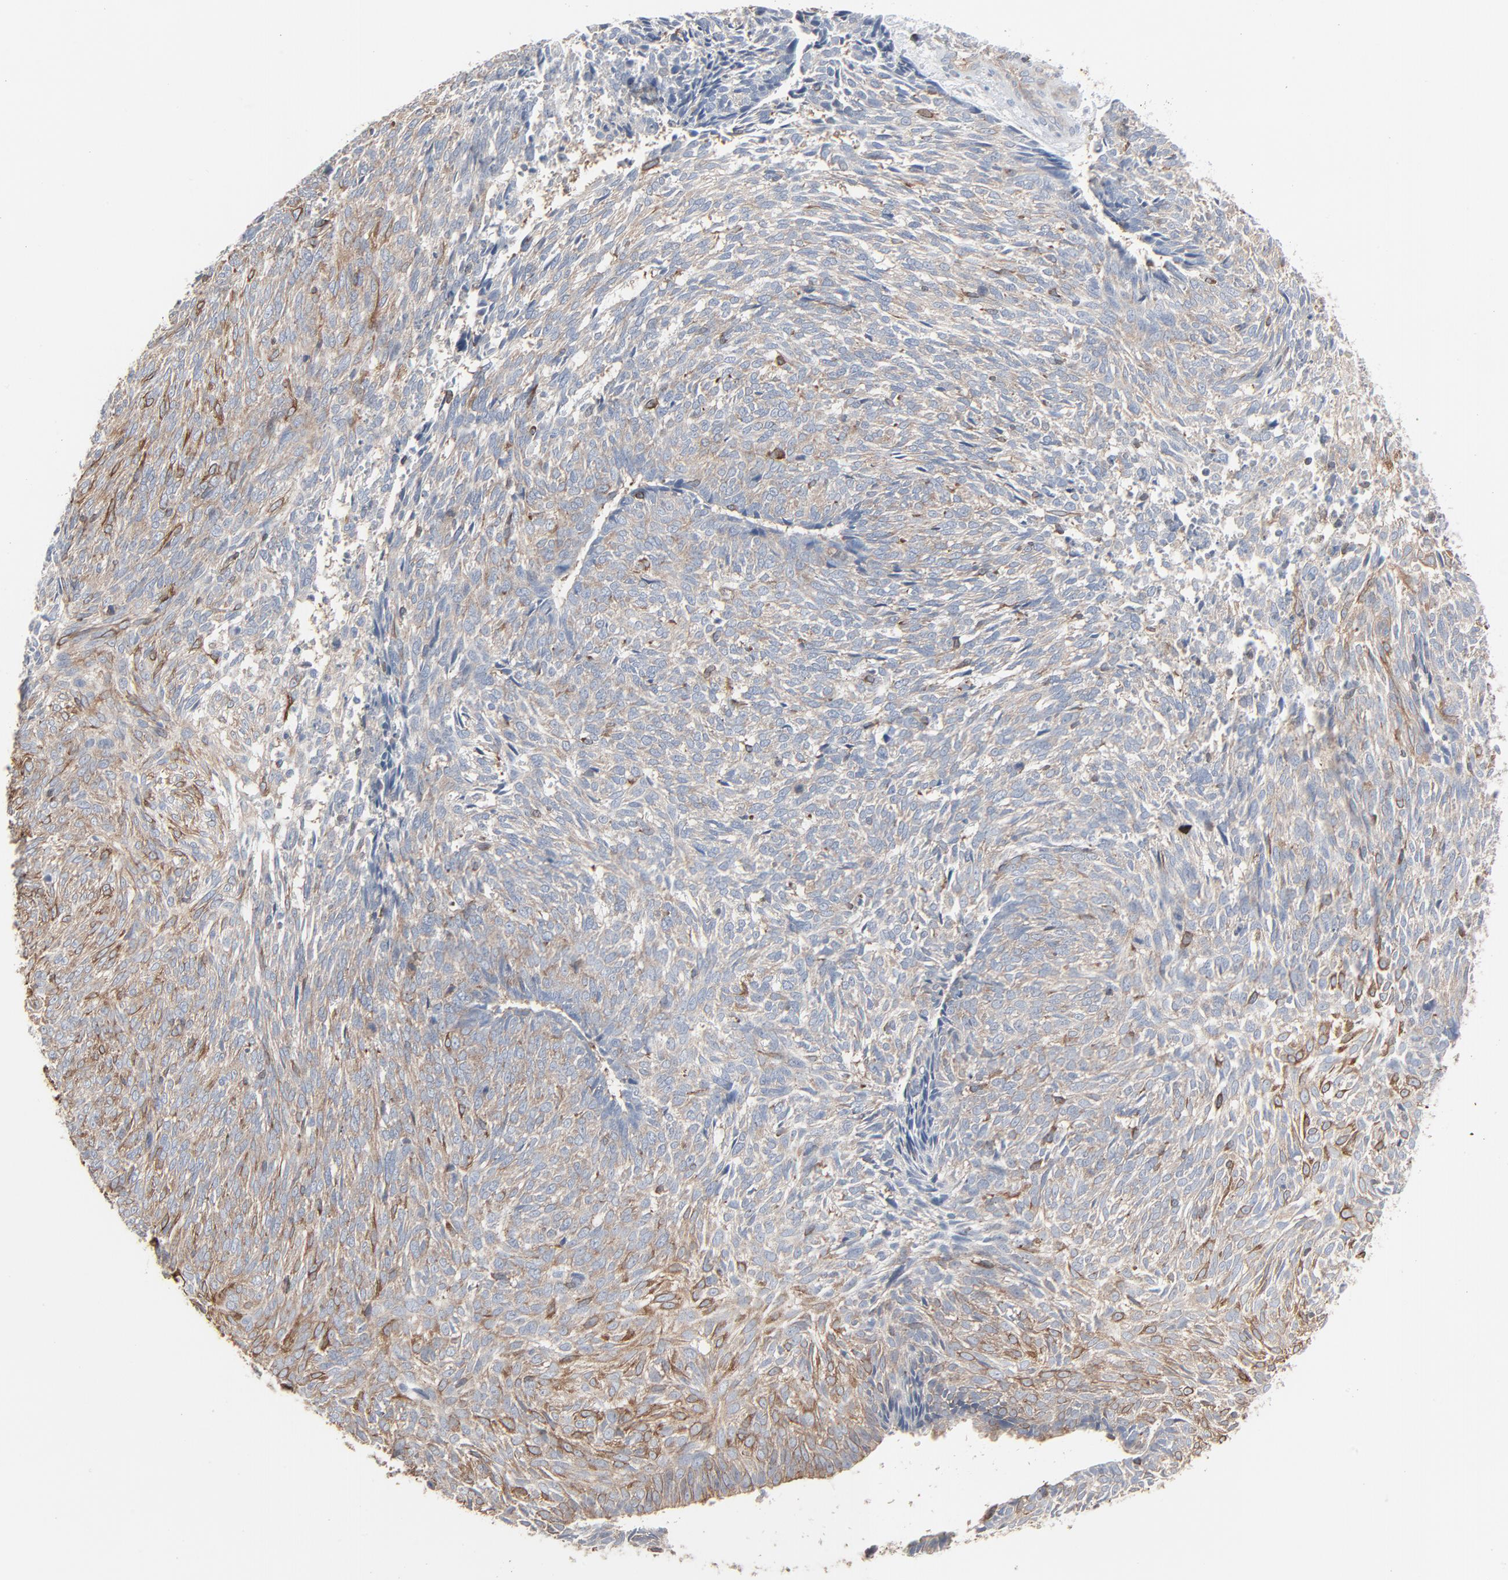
{"staining": {"intensity": "weak", "quantity": ">75%", "location": "cytoplasmic/membranous"}, "tissue": "skin cancer", "cell_type": "Tumor cells", "image_type": "cancer", "snomed": [{"axis": "morphology", "description": "Basal cell carcinoma"}, {"axis": "topography", "description": "Skin"}], "caption": "This is an image of IHC staining of basal cell carcinoma (skin), which shows weak expression in the cytoplasmic/membranous of tumor cells.", "gene": "OPTN", "patient": {"sex": "male", "age": 72}}